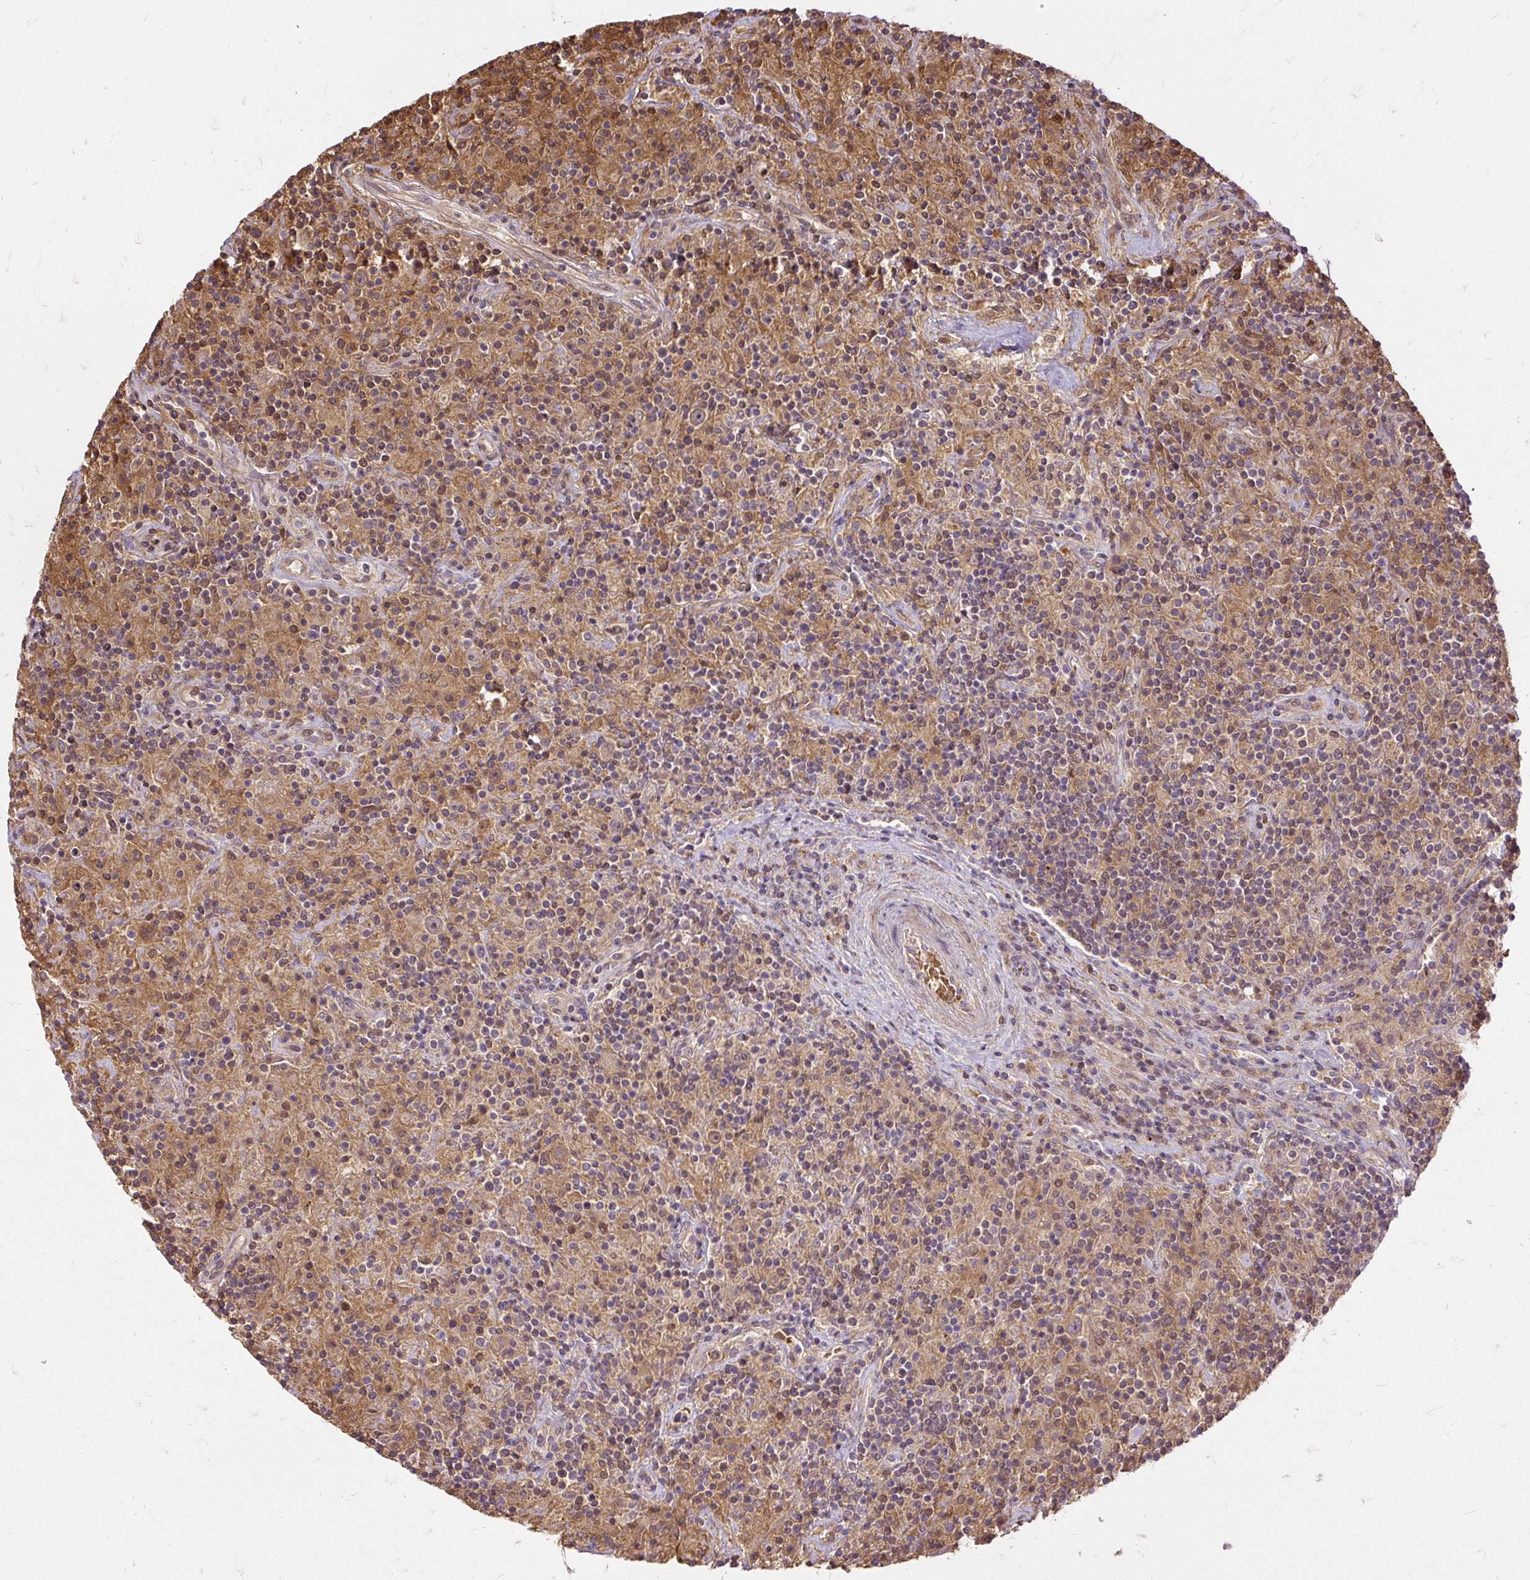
{"staining": {"intensity": "weak", "quantity": "25%-75%", "location": "cytoplasmic/membranous"}, "tissue": "lymphoma", "cell_type": "Tumor cells", "image_type": "cancer", "snomed": [{"axis": "morphology", "description": "Hodgkin's disease, NOS"}, {"axis": "topography", "description": "Lymph node"}], "caption": "Immunohistochemical staining of Hodgkin's disease reveals low levels of weak cytoplasmic/membranous protein staining in about 25%-75% of tumor cells.", "gene": "AP5S1", "patient": {"sex": "male", "age": 70}}